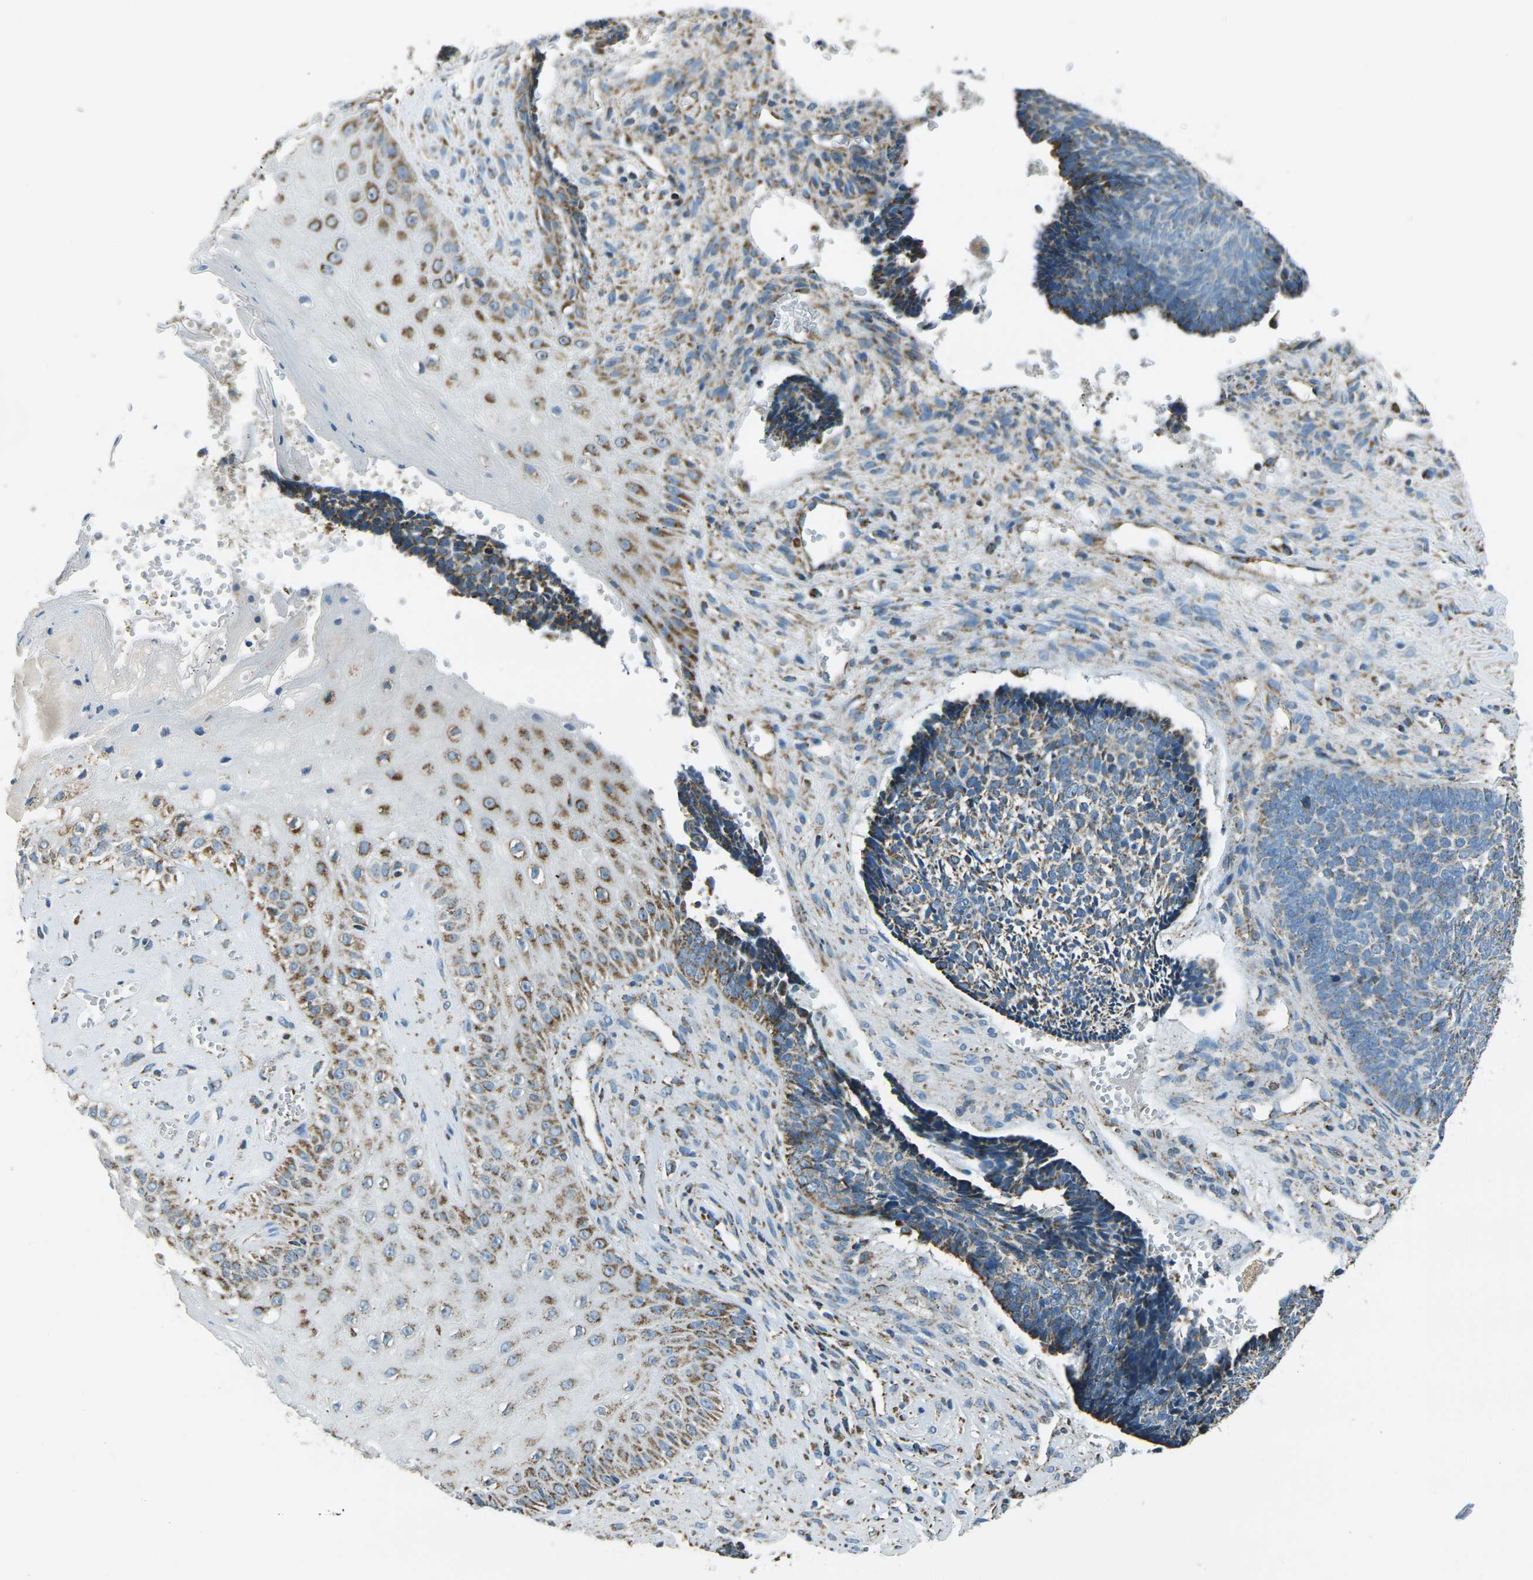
{"staining": {"intensity": "moderate", "quantity": ">75%", "location": "cytoplasmic/membranous"}, "tissue": "skin cancer", "cell_type": "Tumor cells", "image_type": "cancer", "snomed": [{"axis": "morphology", "description": "Basal cell carcinoma"}, {"axis": "topography", "description": "Skin"}], "caption": "The histopathology image exhibits a brown stain indicating the presence of a protein in the cytoplasmic/membranous of tumor cells in skin cancer (basal cell carcinoma).", "gene": "IRF3", "patient": {"sex": "male", "age": 84}}